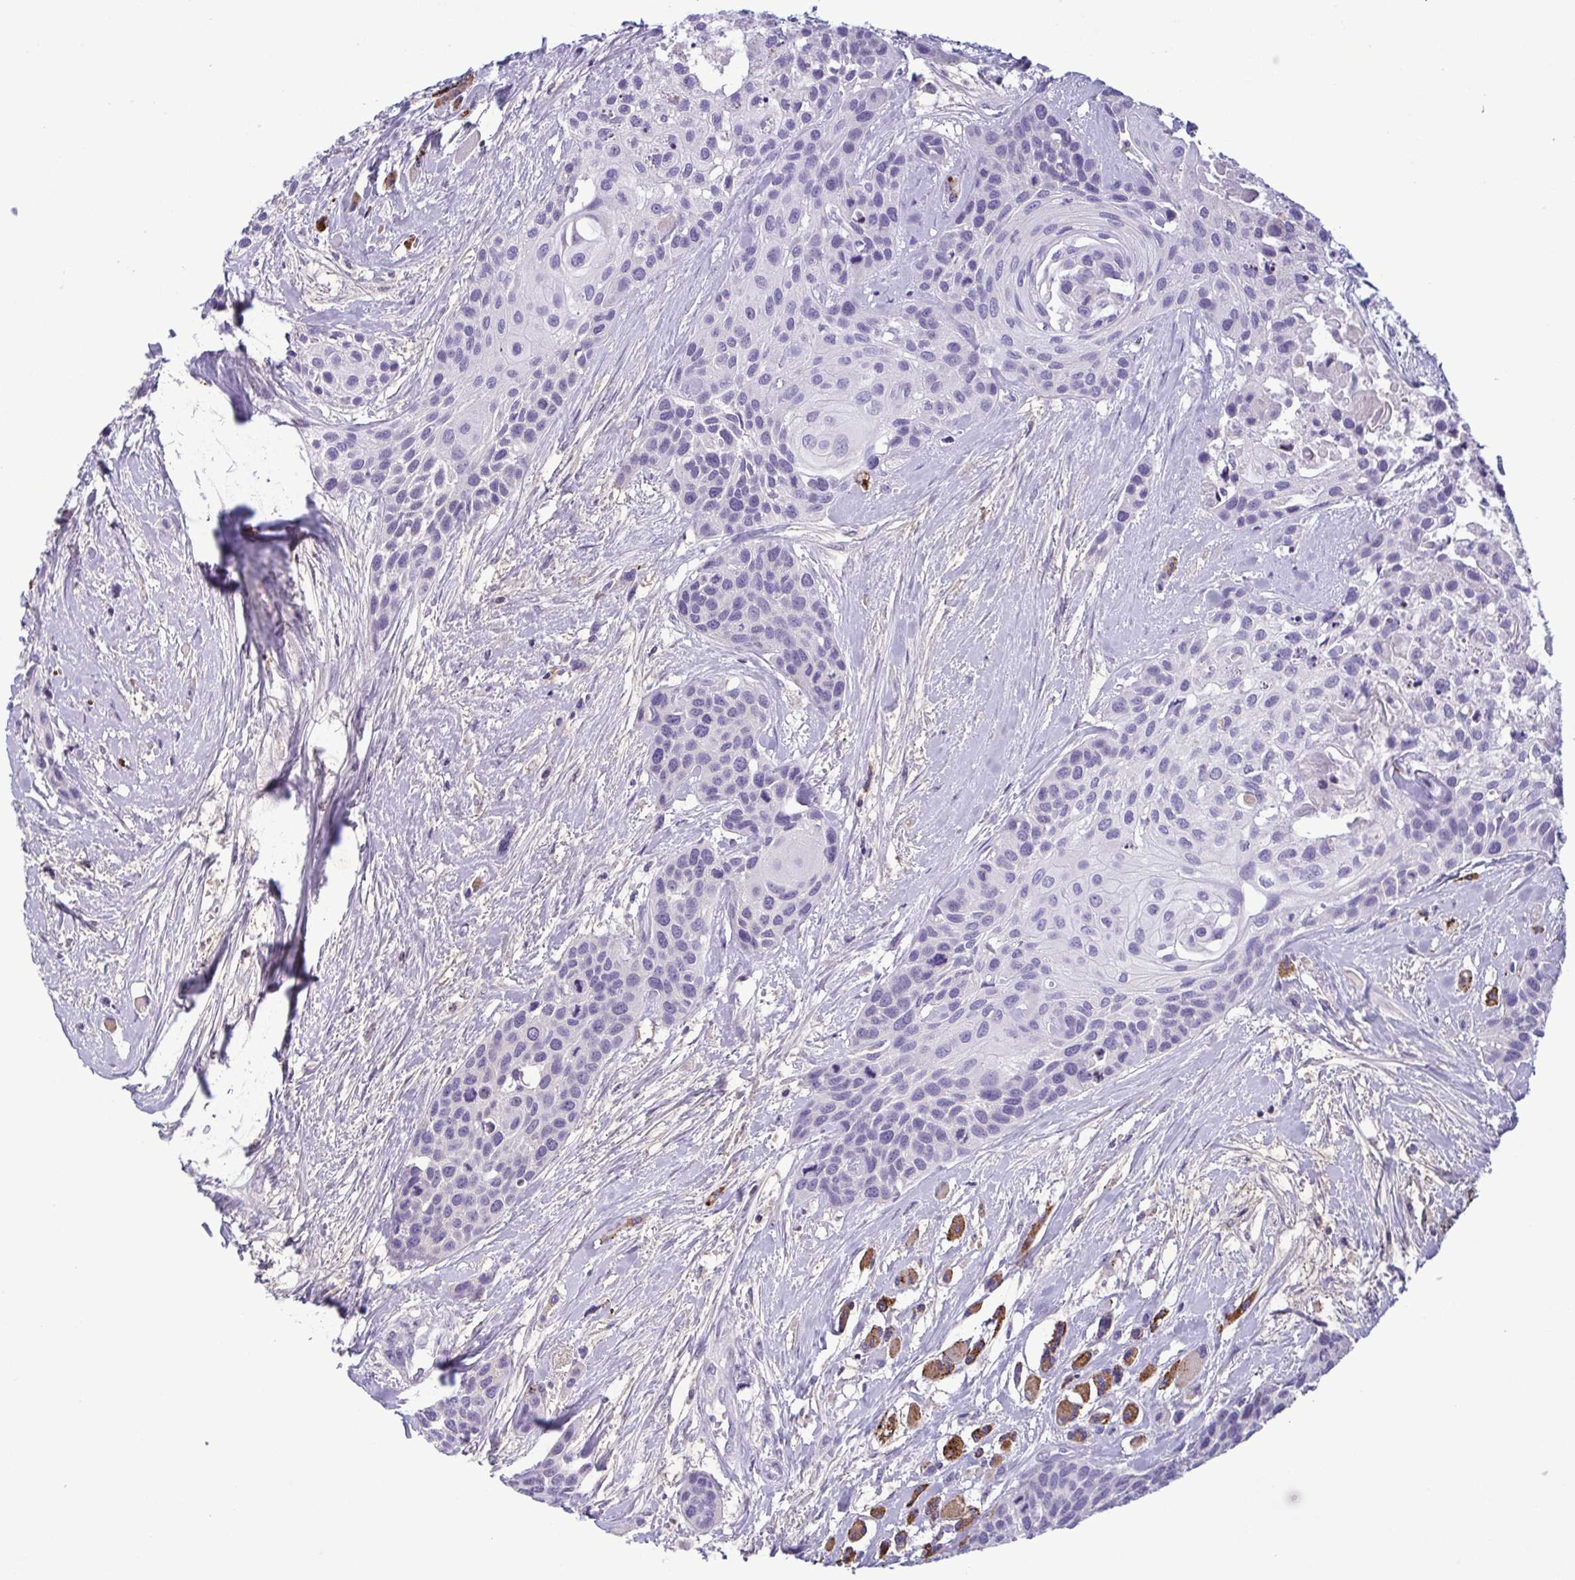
{"staining": {"intensity": "negative", "quantity": "none", "location": "none"}, "tissue": "head and neck cancer", "cell_type": "Tumor cells", "image_type": "cancer", "snomed": [{"axis": "morphology", "description": "Squamous cell carcinoma, NOS"}, {"axis": "topography", "description": "Head-Neck"}], "caption": "Image shows no significant protein expression in tumor cells of head and neck squamous cell carcinoma.", "gene": "IRF1", "patient": {"sex": "female", "age": 50}}